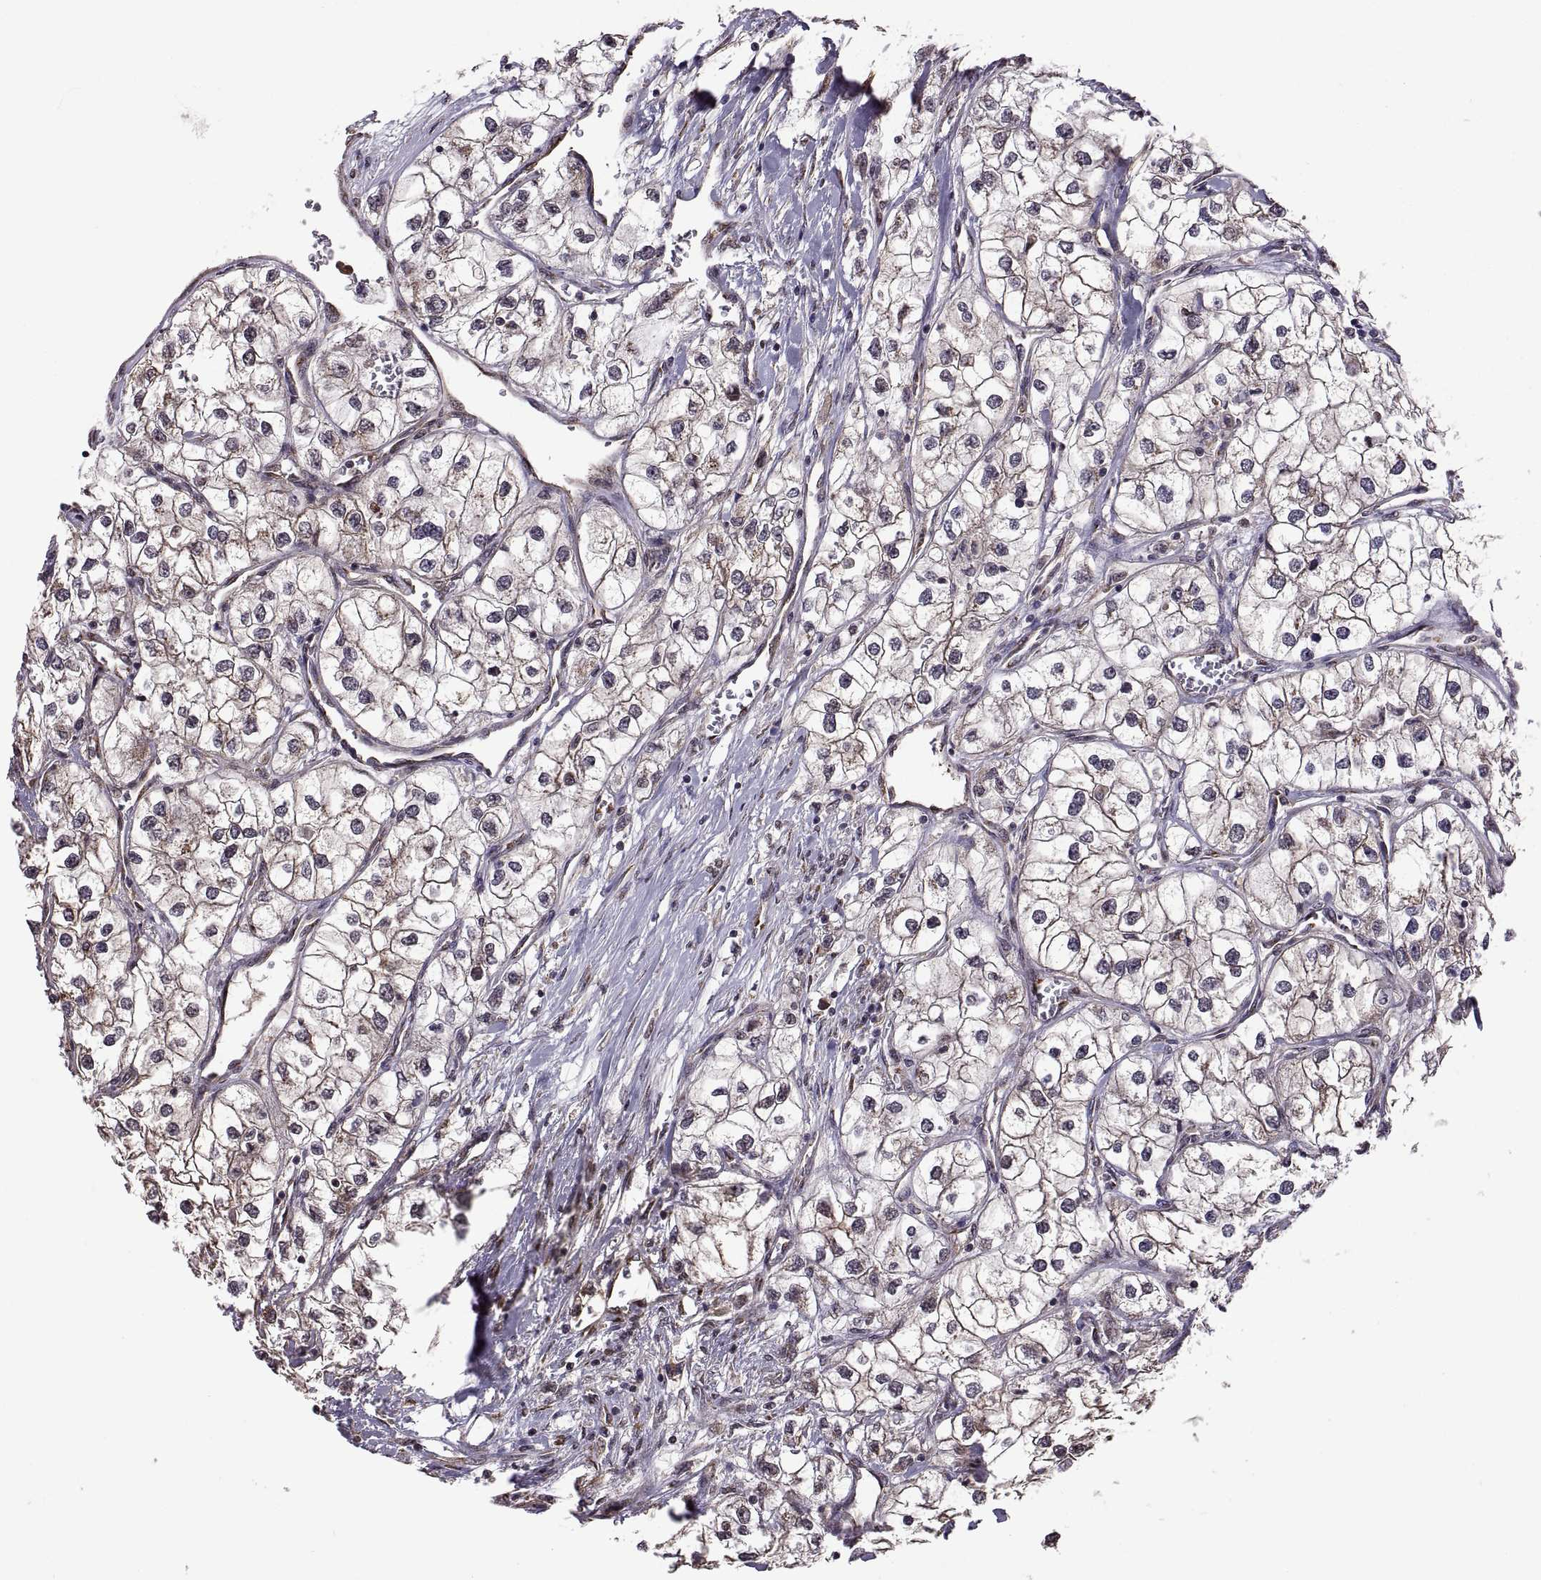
{"staining": {"intensity": "weak", "quantity": ">75%", "location": "cytoplasmic/membranous"}, "tissue": "renal cancer", "cell_type": "Tumor cells", "image_type": "cancer", "snomed": [{"axis": "morphology", "description": "Adenocarcinoma, NOS"}, {"axis": "topography", "description": "Kidney"}], "caption": "Protein expression analysis of human renal cancer reveals weak cytoplasmic/membranous positivity in approximately >75% of tumor cells.", "gene": "ARRB1", "patient": {"sex": "male", "age": 59}}